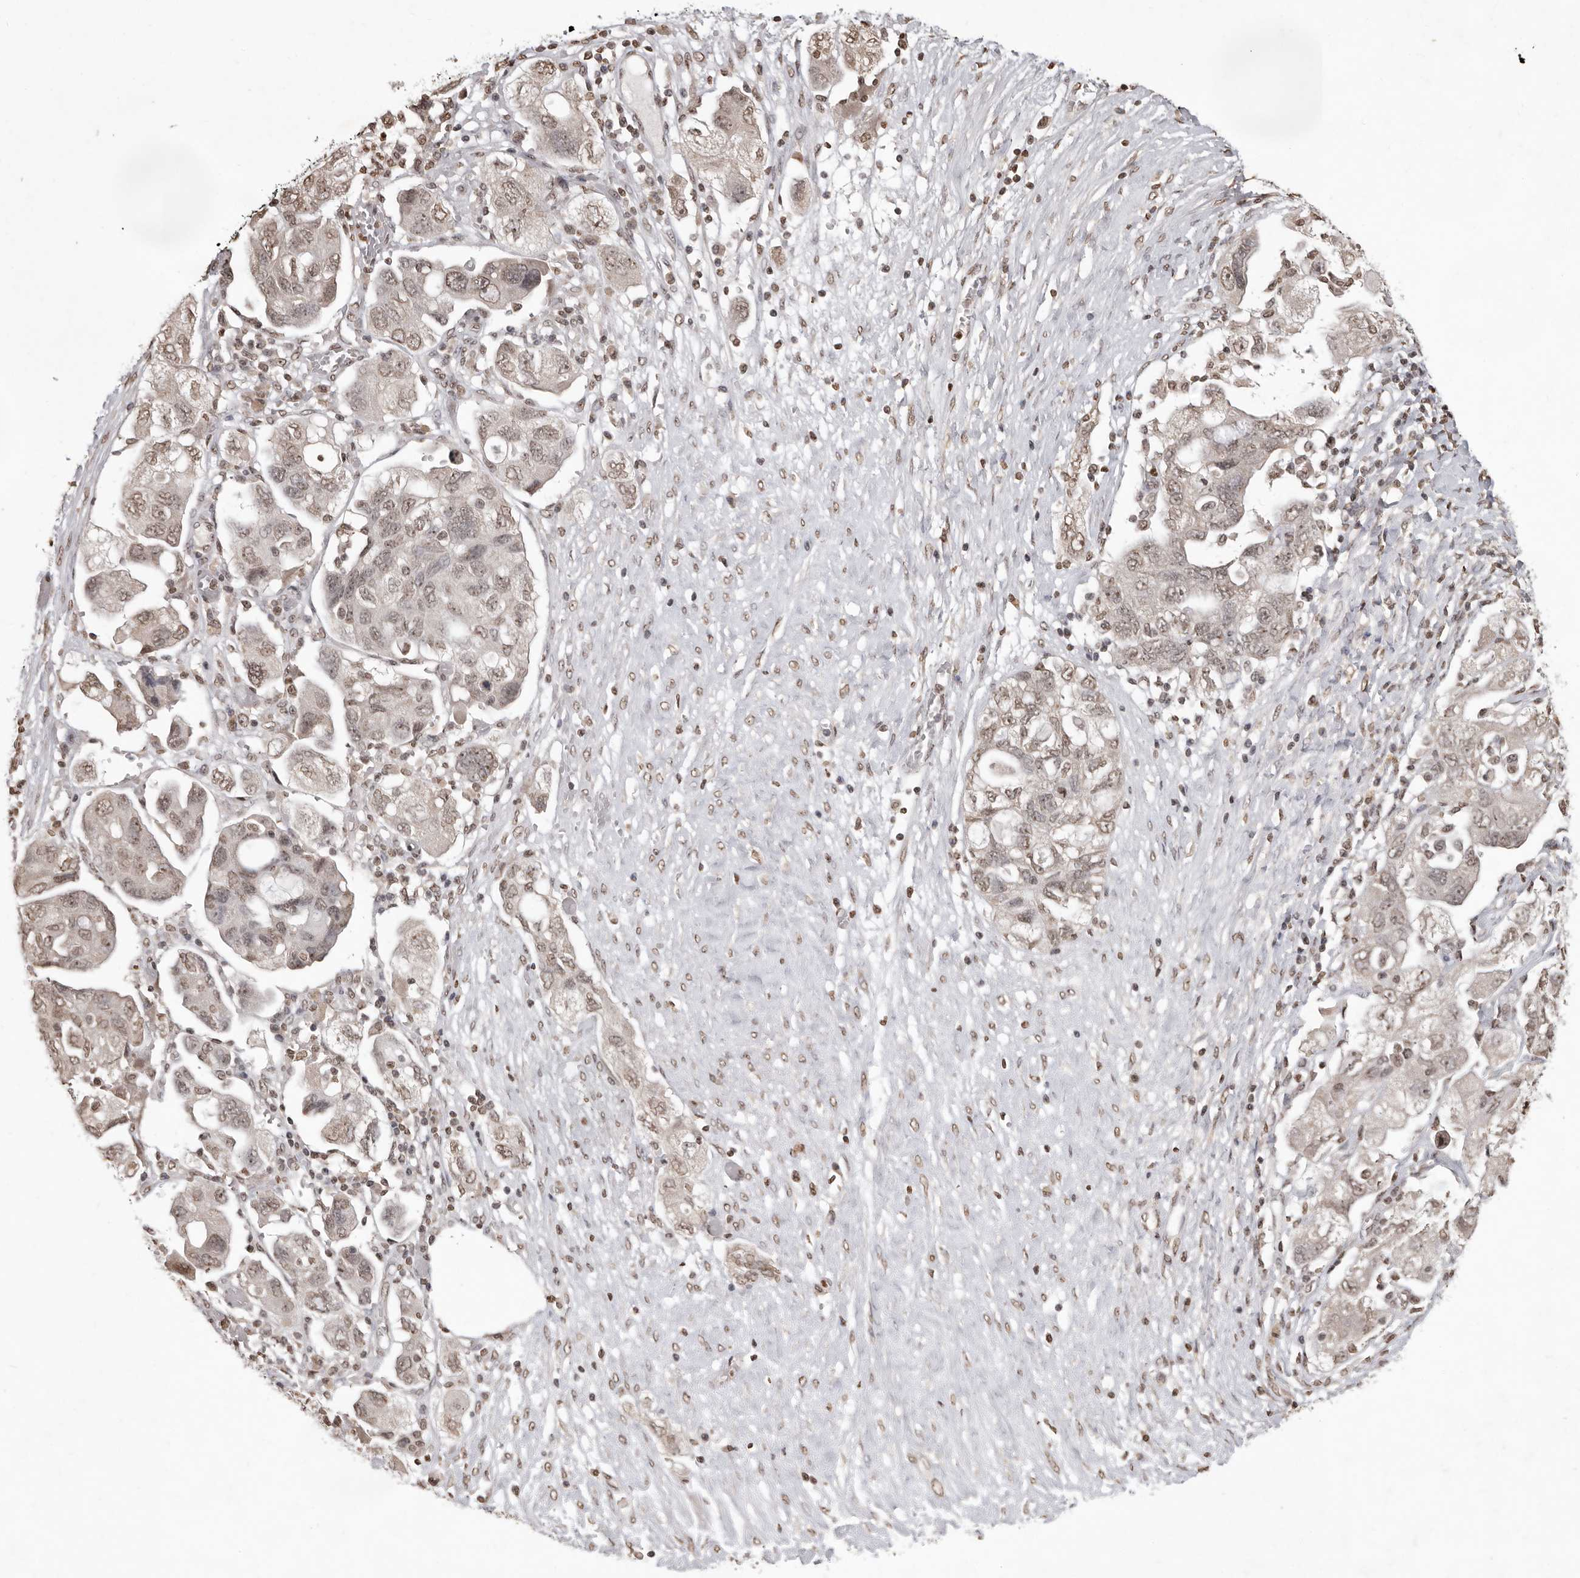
{"staining": {"intensity": "weak", "quantity": ">75%", "location": "nuclear"}, "tissue": "ovarian cancer", "cell_type": "Tumor cells", "image_type": "cancer", "snomed": [{"axis": "morphology", "description": "Carcinoma, NOS"}, {"axis": "morphology", "description": "Cystadenocarcinoma, serous, NOS"}, {"axis": "topography", "description": "Ovary"}], "caption": "Brown immunohistochemical staining in serous cystadenocarcinoma (ovarian) demonstrates weak nuclear expression in about >75% of tumor cells.", "gene": "WDR45", "patient": {"sex": "female", "age": 69}}